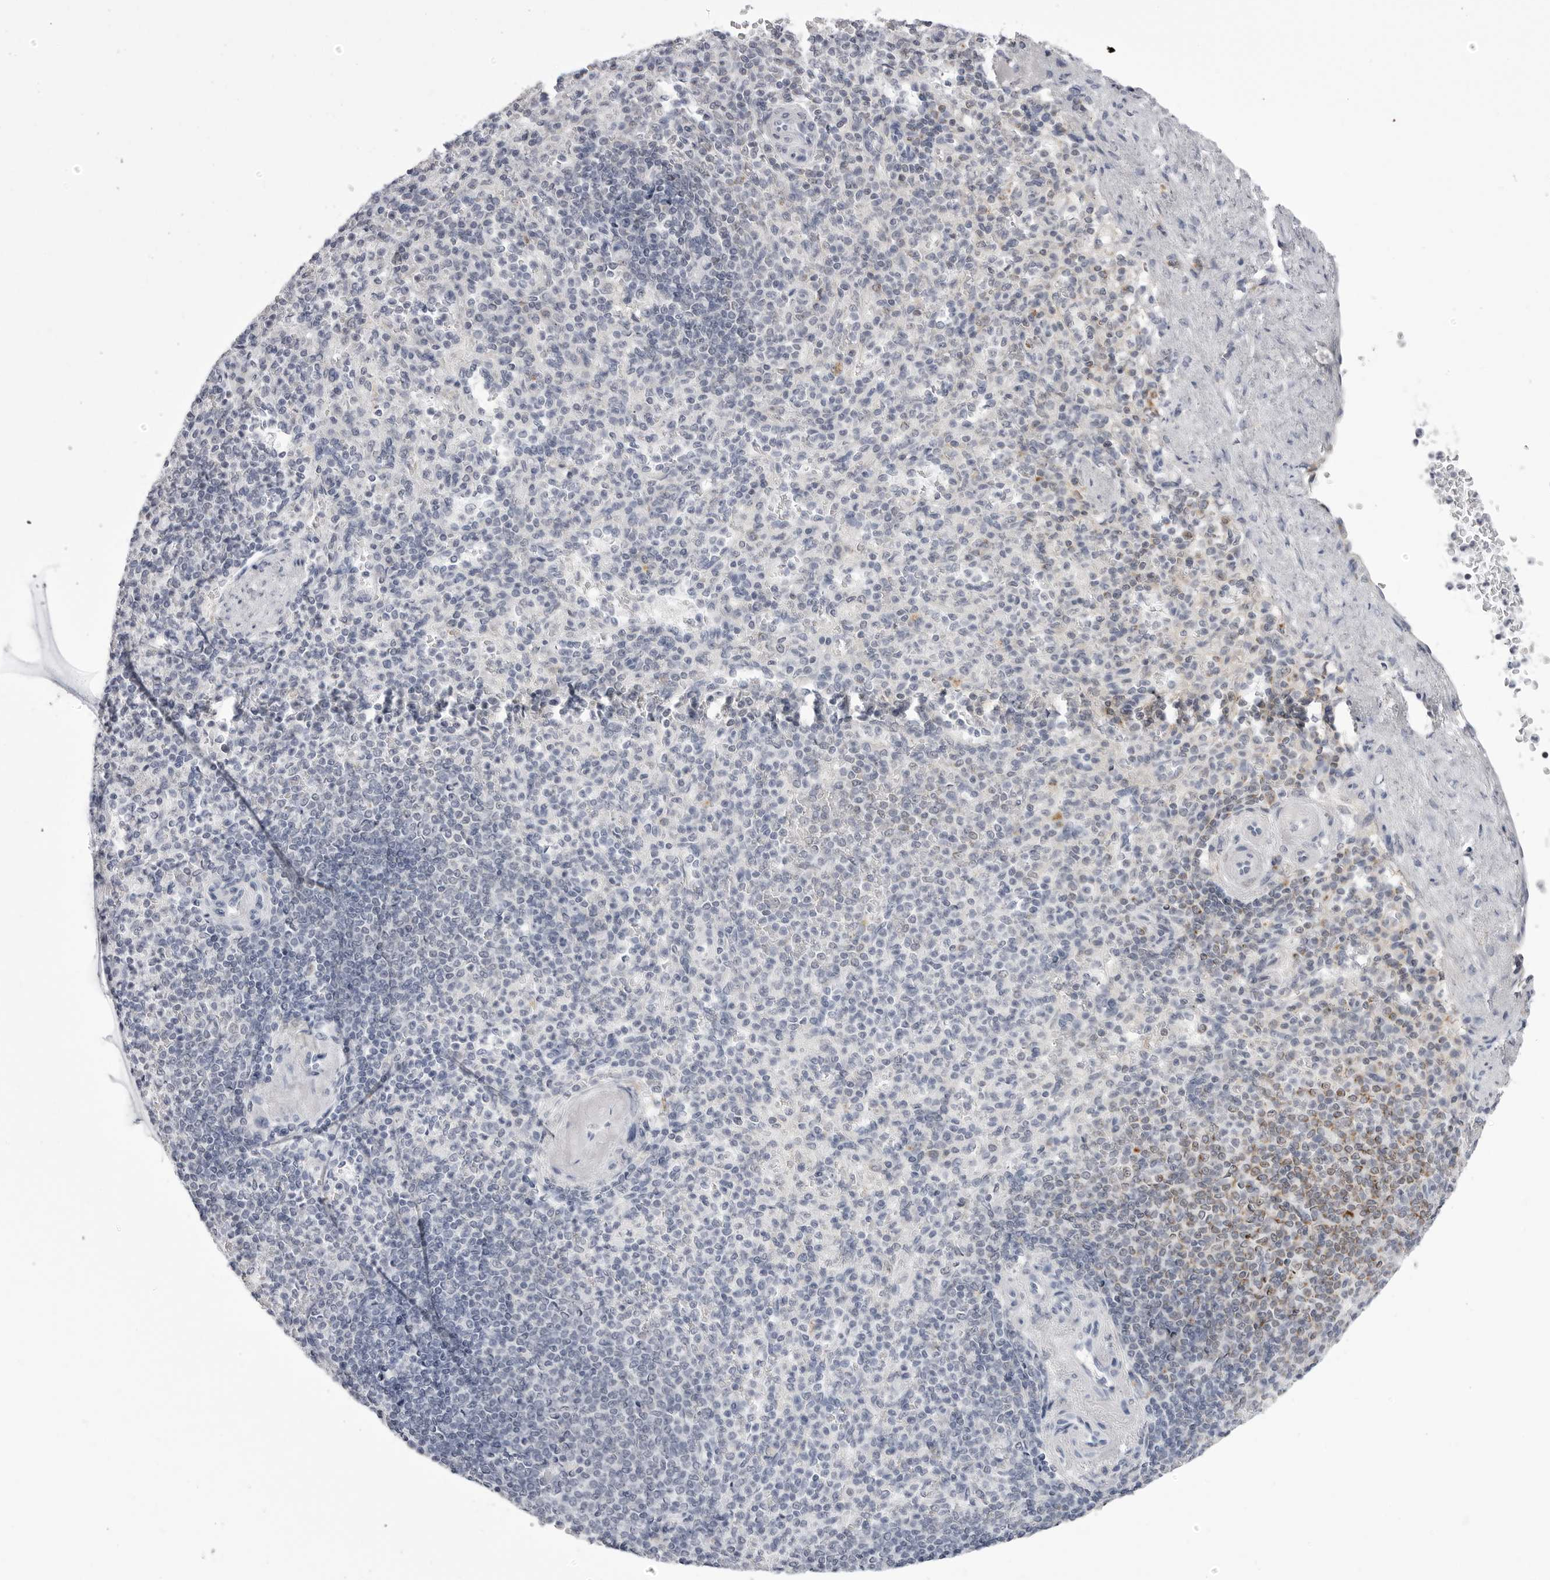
{"staining": {"intensity": "negative", "quantity": "none", "location": "none"}, "tissue": "spleen", "cell_type": "Cells in red pulp", "image_type": "normal", "snomed": [{"axis": "morphology", "description": "Normal tissue, NOS"}, {"axis": "topography", "description": "Spleen"}], "caption": "Immunohistochemical staining of benign human spleen demonstrates no significant expression in cells in red pulp.", "gene": "TUFM", "patient": {"sex": "female", "age": 74}}